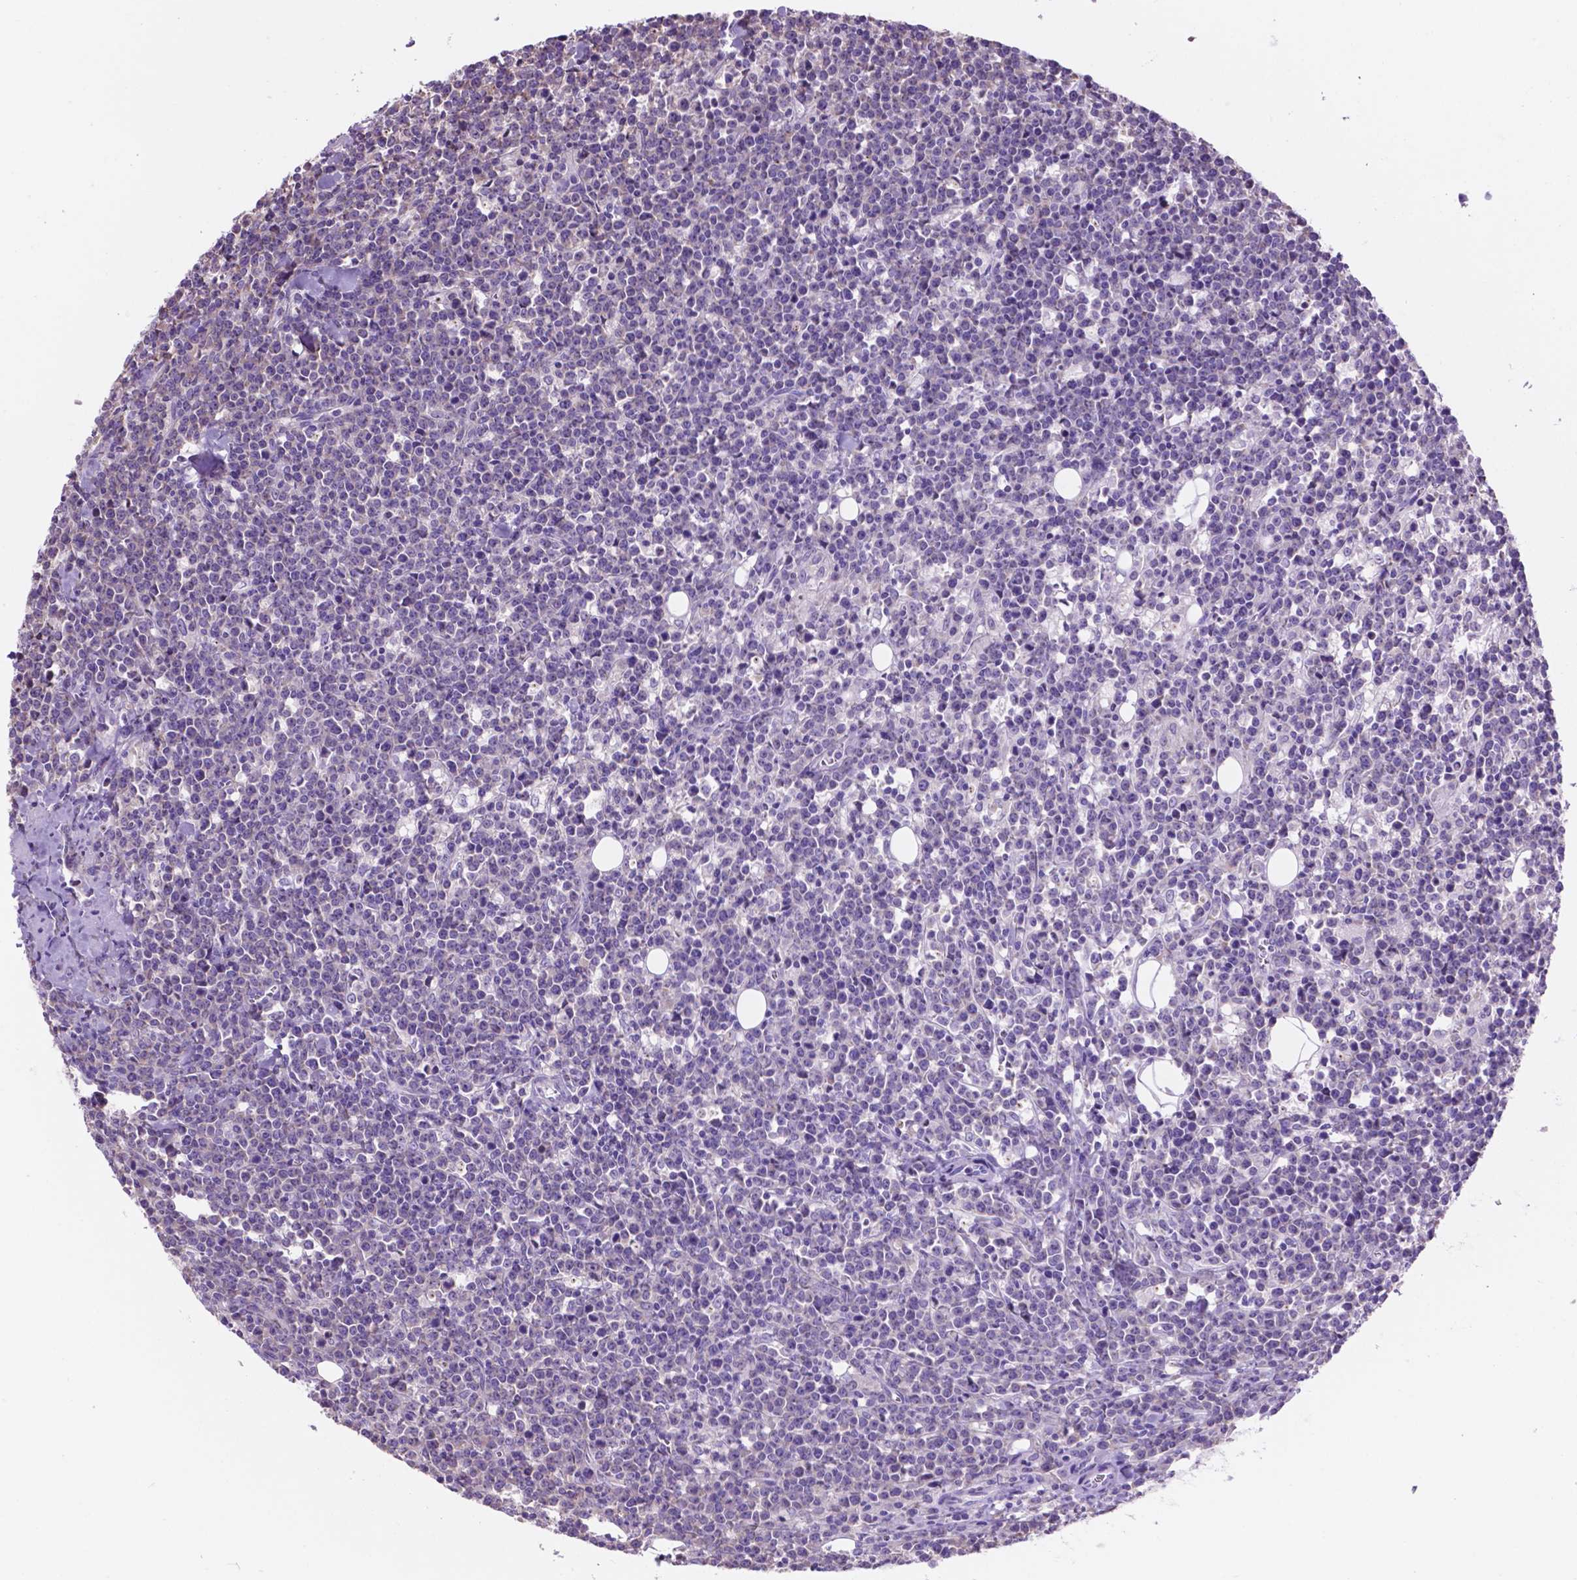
{"staining": {"intensity": "negative", "quantity": "none", "location": "none"}, "tissue": "lymphoma", "cell_type": "Tumor cells", "image_type": "cancer", "snomed": [{"axis": "morphology", "description": "Malignant lymphoma, non-Hodgkin's type, High grade"}, {"axis": "topography", "description": "Small intestine"}], "caption": "An IHC photomicrograph of lymphoma is shown. There is no staining in tumor cells of lymphoma.", "gene": "SPDYA", "patient": {"sex": "female", "age": 56}}